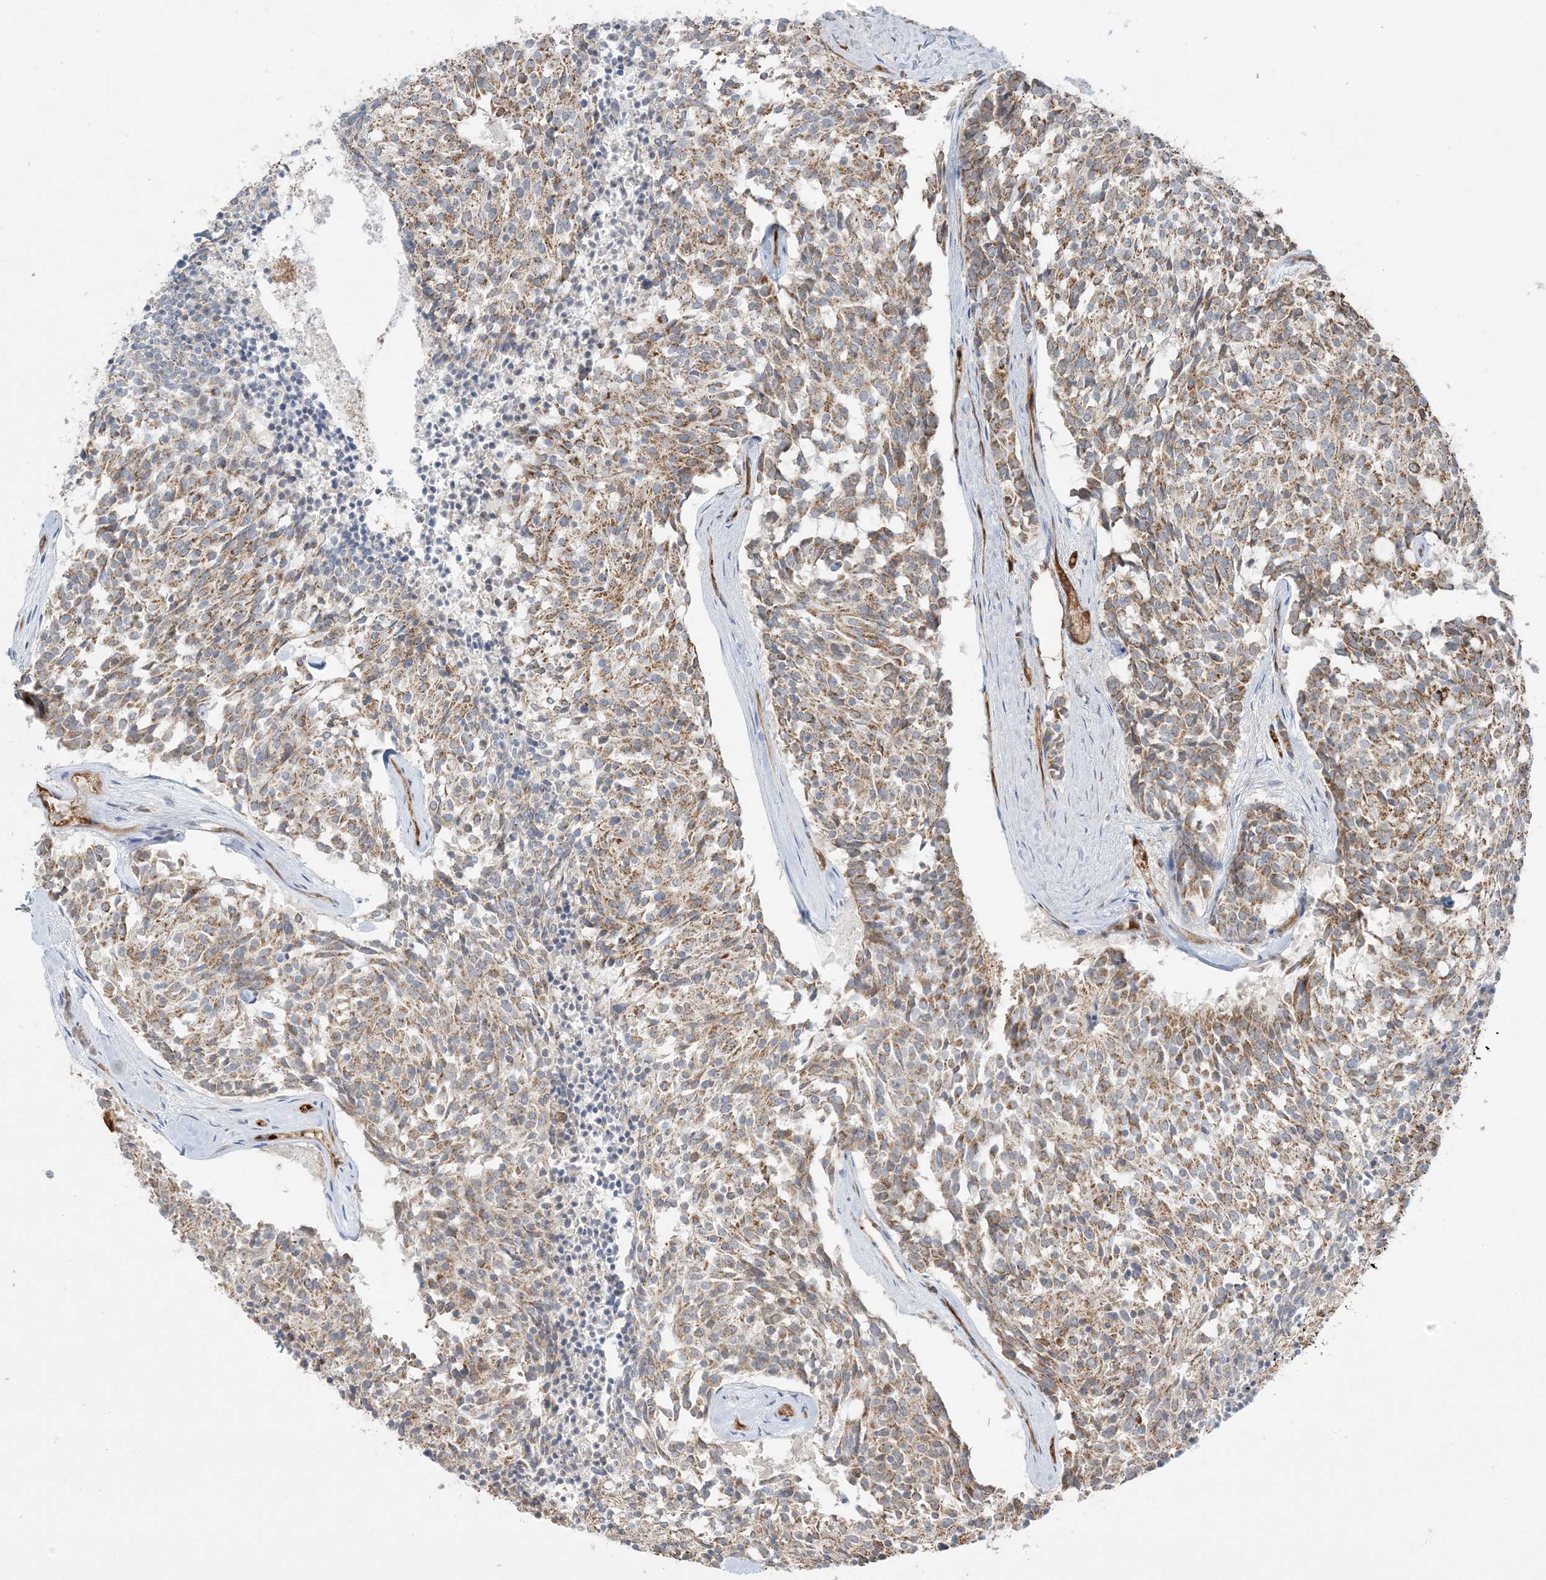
{"staining": {"intensity": "moderate", "quantity": ">75%", "location": "cytoplasmic/membranous"}, "tissue": "carcinoid", "cell_type": "Tumor cells", "image_type": "cancer", "snomed": [{"axis": "morphology", "description": "Carcinoid, malignant, NOS"}, {"axis": "topography", "description": "Pancreas"}], "caption": "Immunohistochemistry (IHC) histopathology image of neoplastic tissue: human malignant carcinoid stained using immunohistochemistry (IHC) demonstrates medium levels of moderate protein expression localized specifically in the cytoplasmic/membranous of tumor cells, appearing as a cytoplasmic/membranous brown color.", "gene": "PPM1F", "patient": {"sex": "female", "age": 54}}